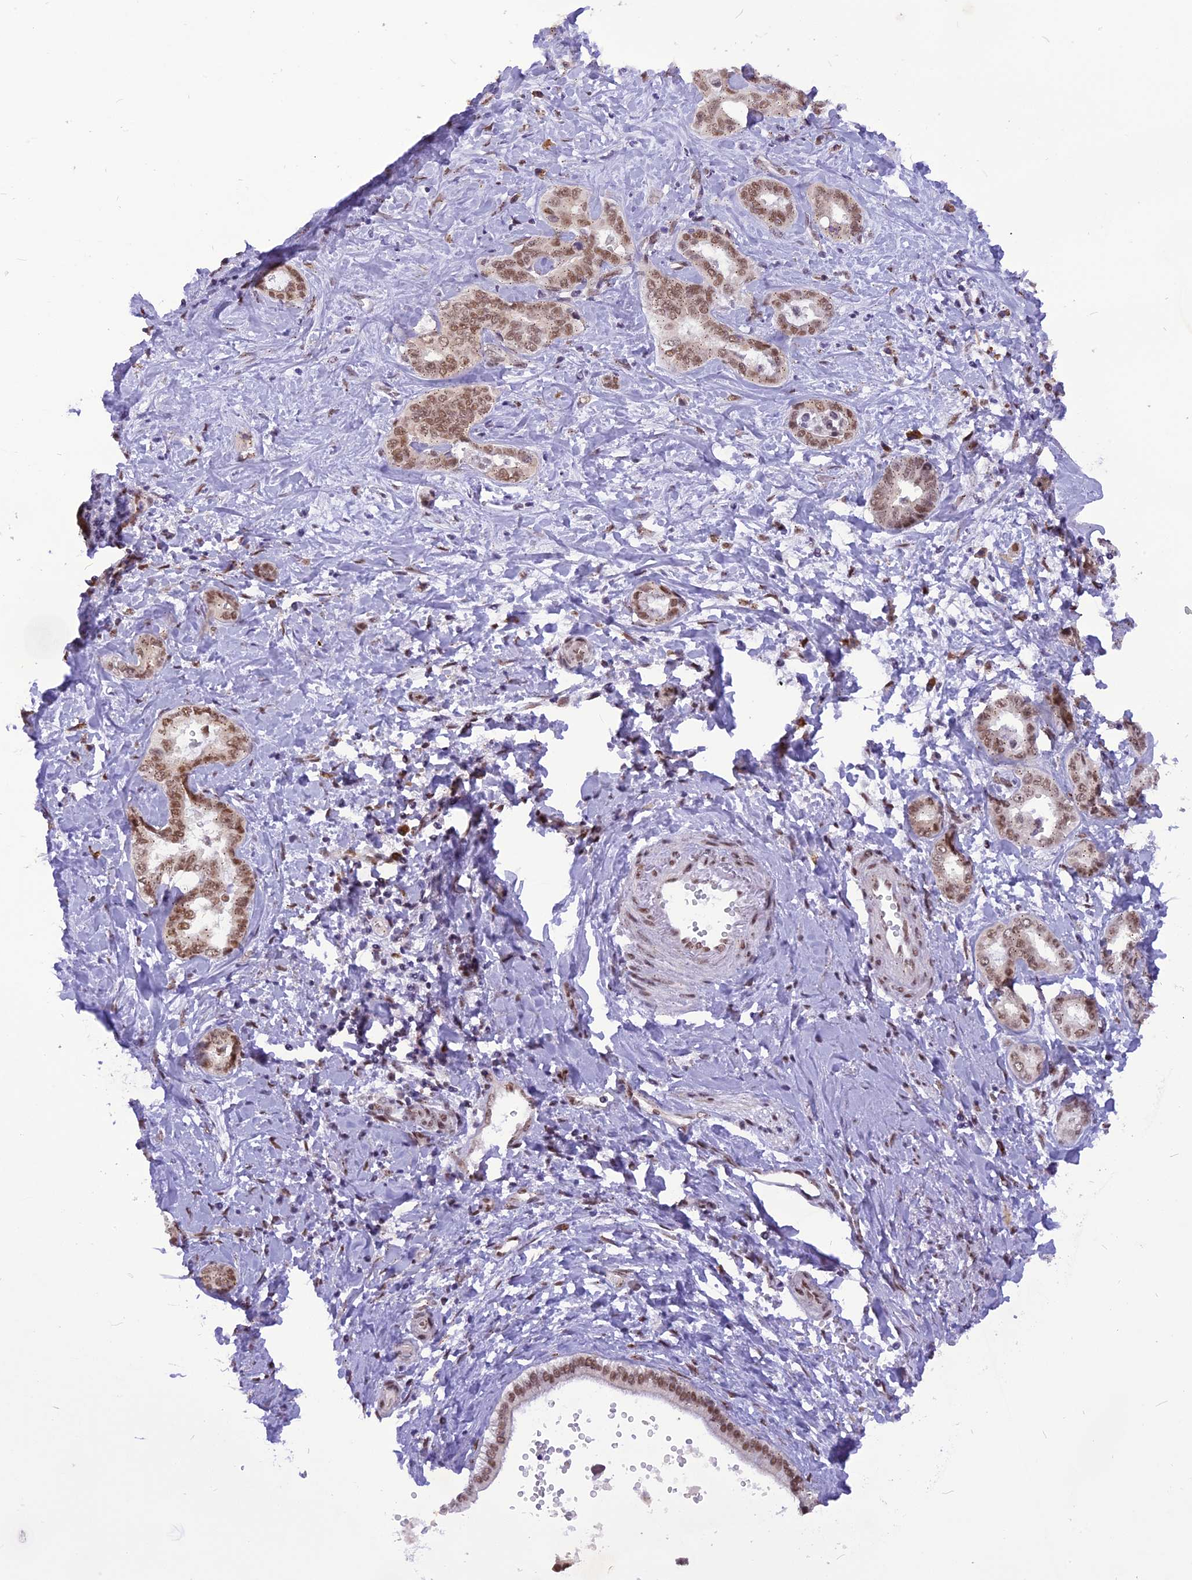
{"staining": {"intensity": "moderate", "quantity": ">75%", "location": "nuclear"}, "tissue": "liver cancer", "cell_type": "Tumor cells", "image_type": "cancer", "snomed": [{"axis": "morphology", "description": "Cholangiocarcinoma"}, {"axis": "topography", "description": "Liver"}], "caption": "Protein staining by IHC demonstrates moderate nuclear staining in approximately >75% of tumor cells in liver cancer.", "gene": "IRF2BP1", "patient": {"sex": "female", "age": 77}}